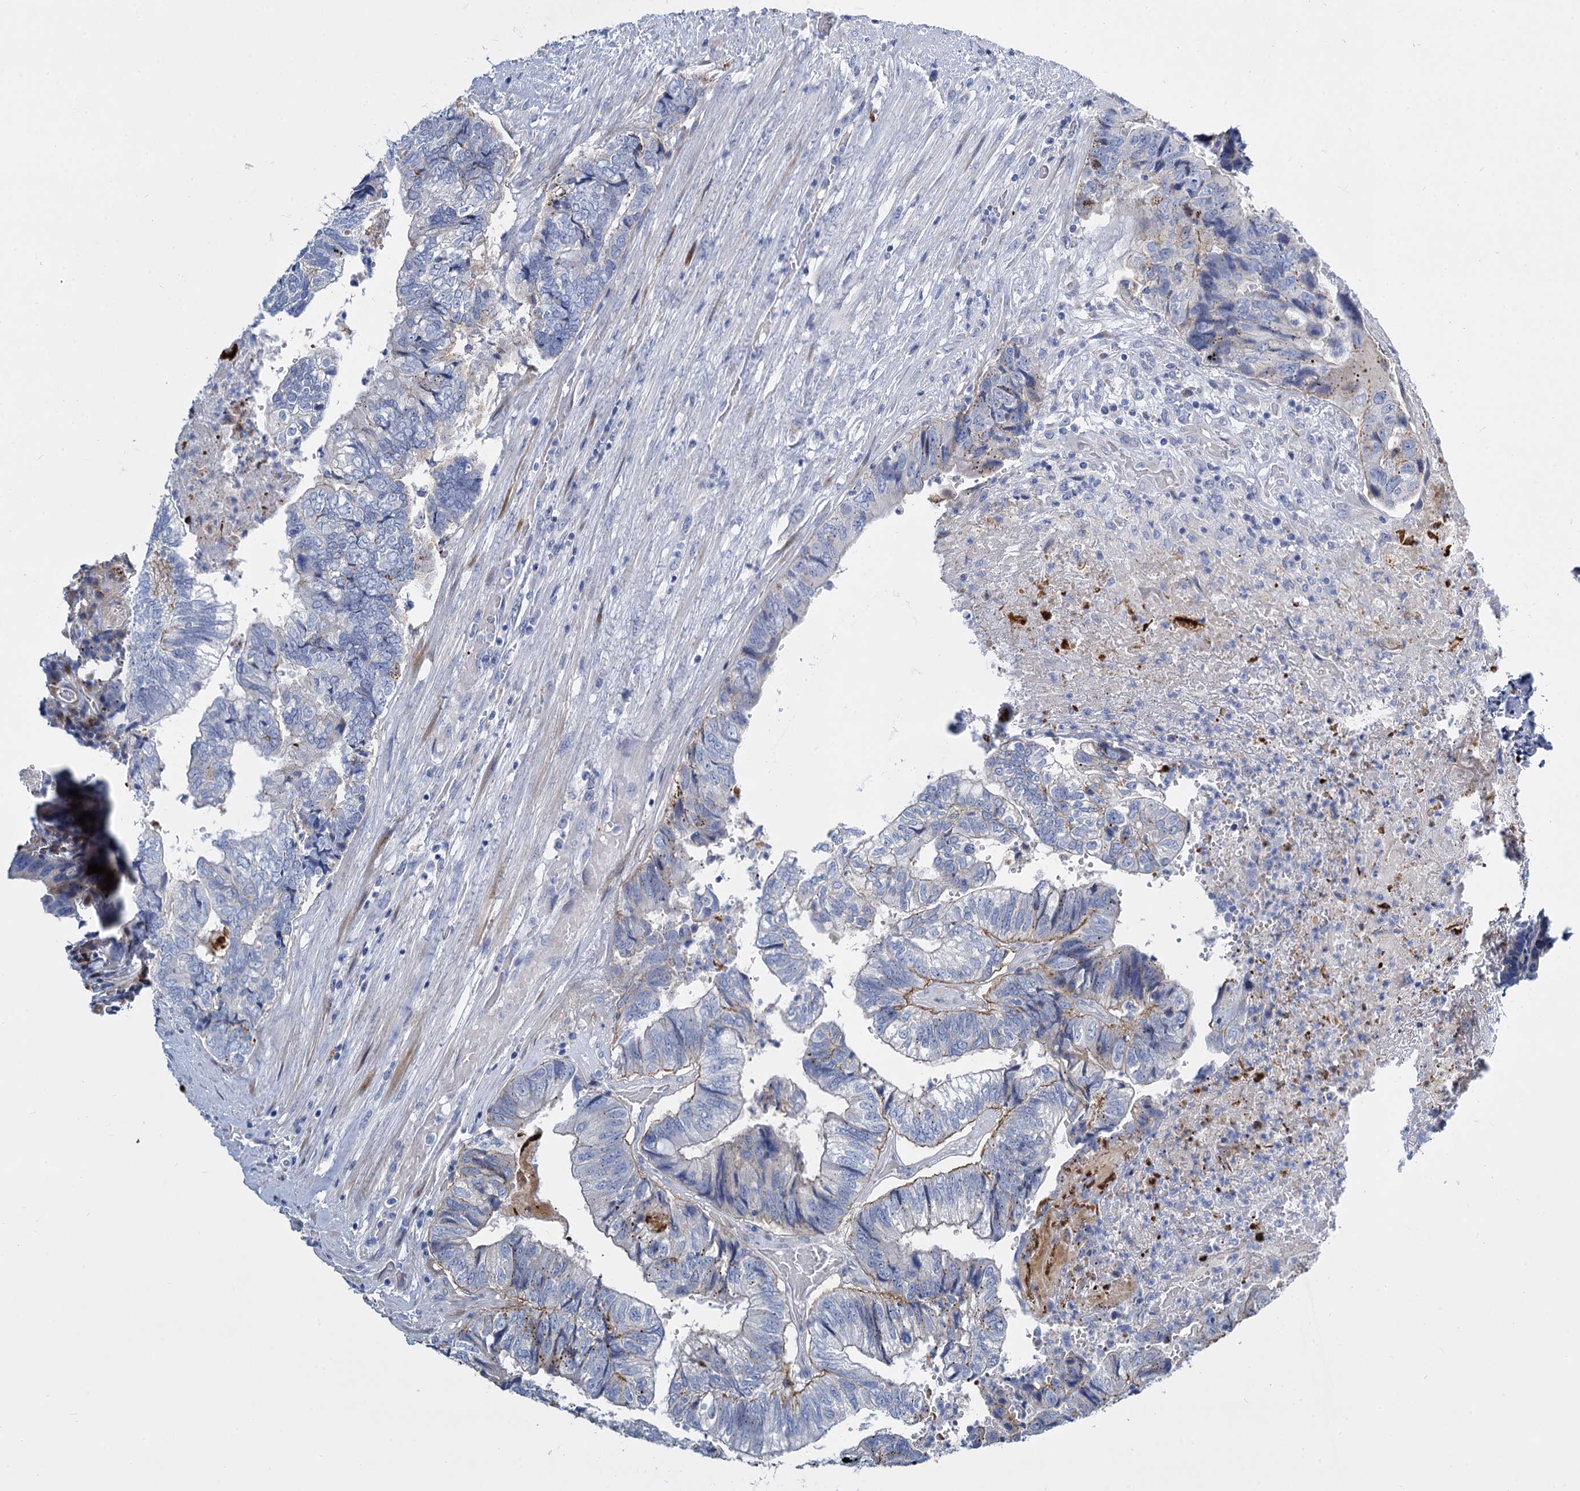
{"staining": {"intensity": "negative", "quantity": "none", "location": "none"}, "tissue": "colorectal cancer", "cell_type": "Tumor cells", "image_type": "cancer", "snomed": [{"axis": "morphology", "description": "Adenocarcinoma, NOS"}, {"axis": "topography", "description": "Colon"}], "caption": "Immunohistochemical staining of colorectal adenocarcinoma reveals no significant staining in tumor cells.", "gene": "TRIM77", "patient": {"sex": "female", "age": 67}}